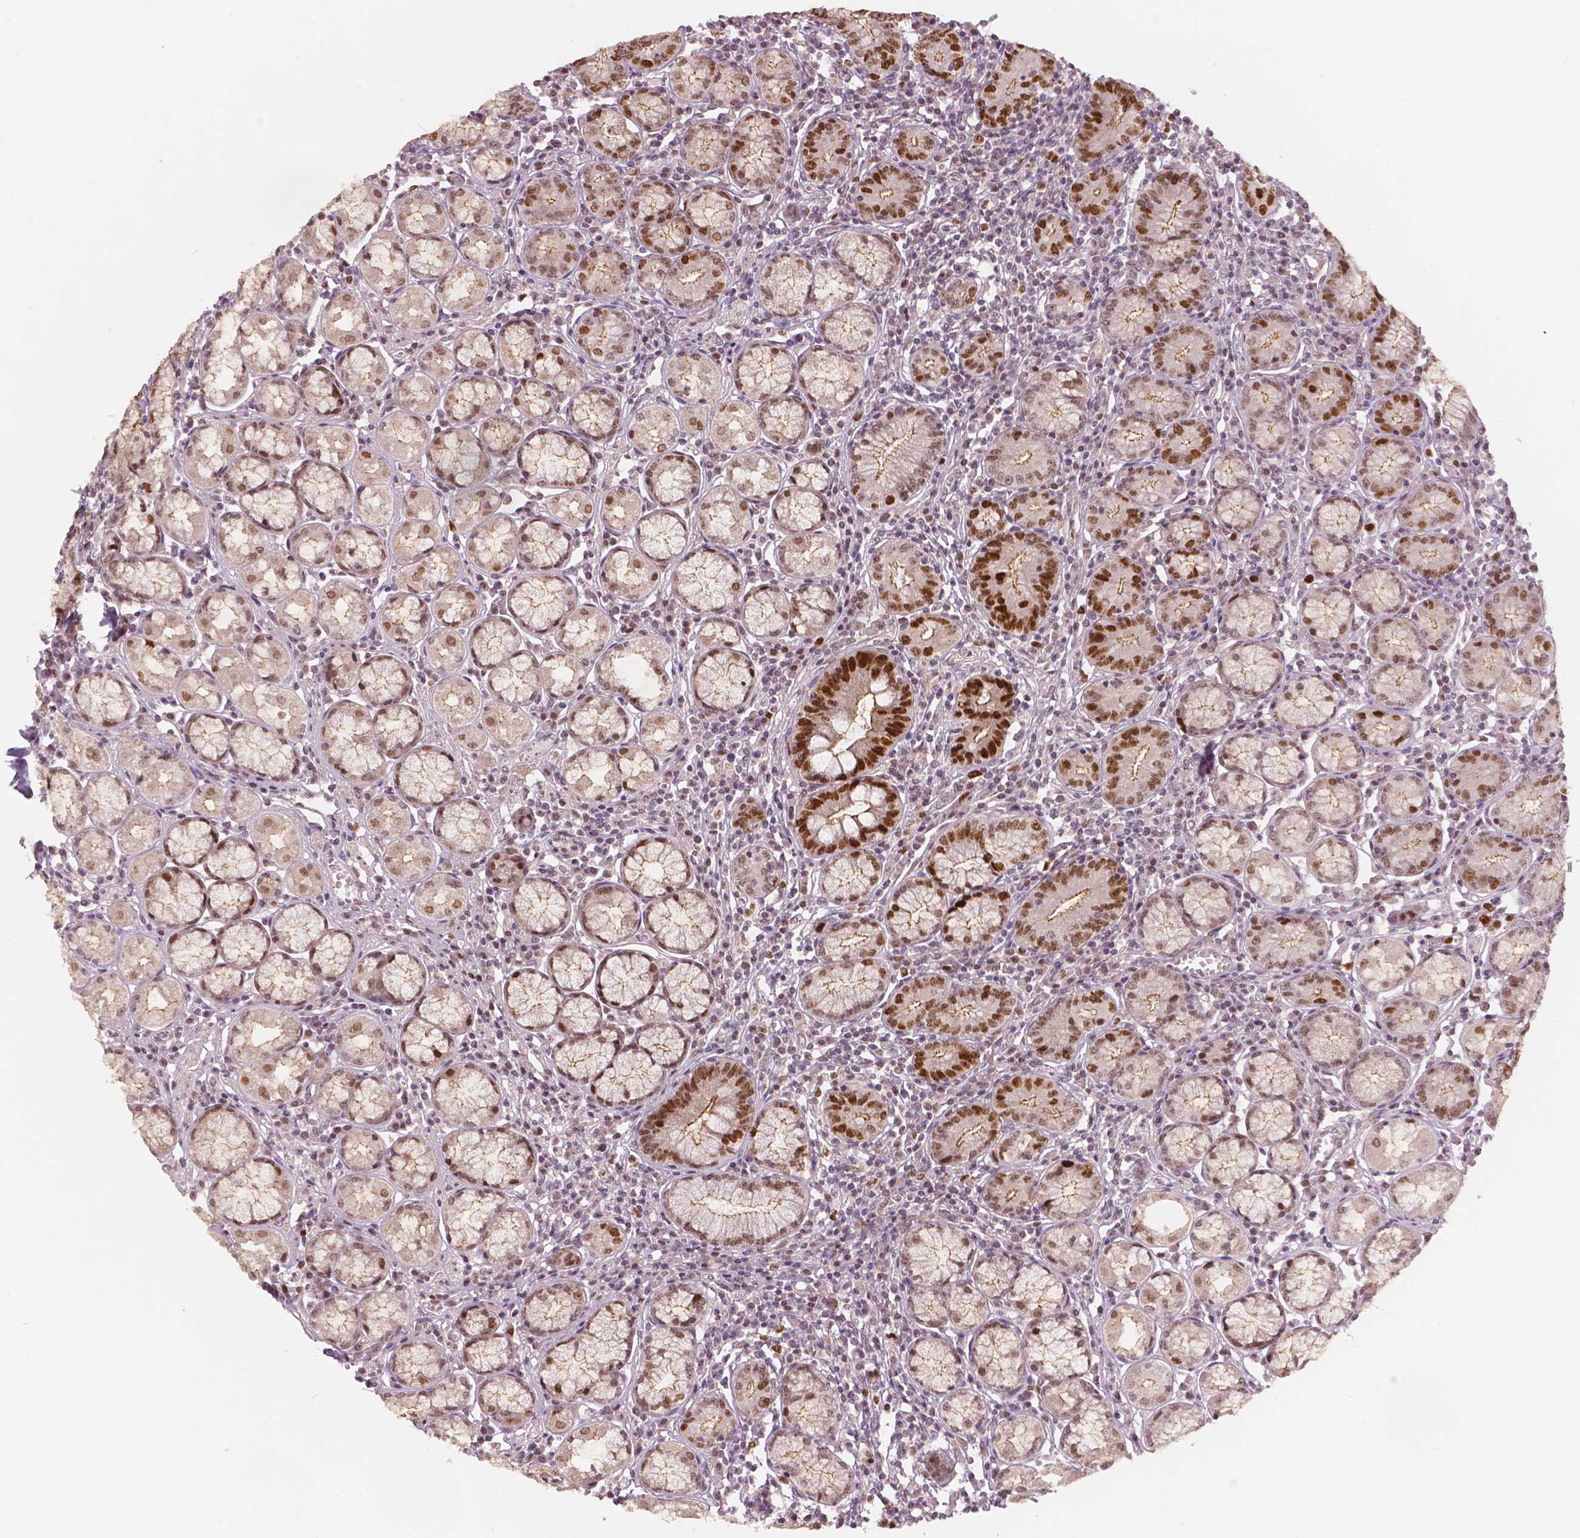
{"staining": {"intensity": "strong", "quantity": "25%-75%", "location": "cytoplasmic/membranous,nuclear"}, "tissue": "stomach", "cell_type": "Glandular cells", "image_type": "normal", "snomed": [{"axis": "morphology", "description": "Normal tissue, NOS"}, {"axis": "topography", "description": "Stomach"}], "caption": "The micrograph exhibits staining of unremarkable stomach, revealing strong cytoplasmic/membranous,nuclear protein positivity (brown color) within glandular cells. (Brightfield microscopy of DAB IHC at high magnification).", "gene": "NSD2", "patient": {"sex": "male", "age": 55}}